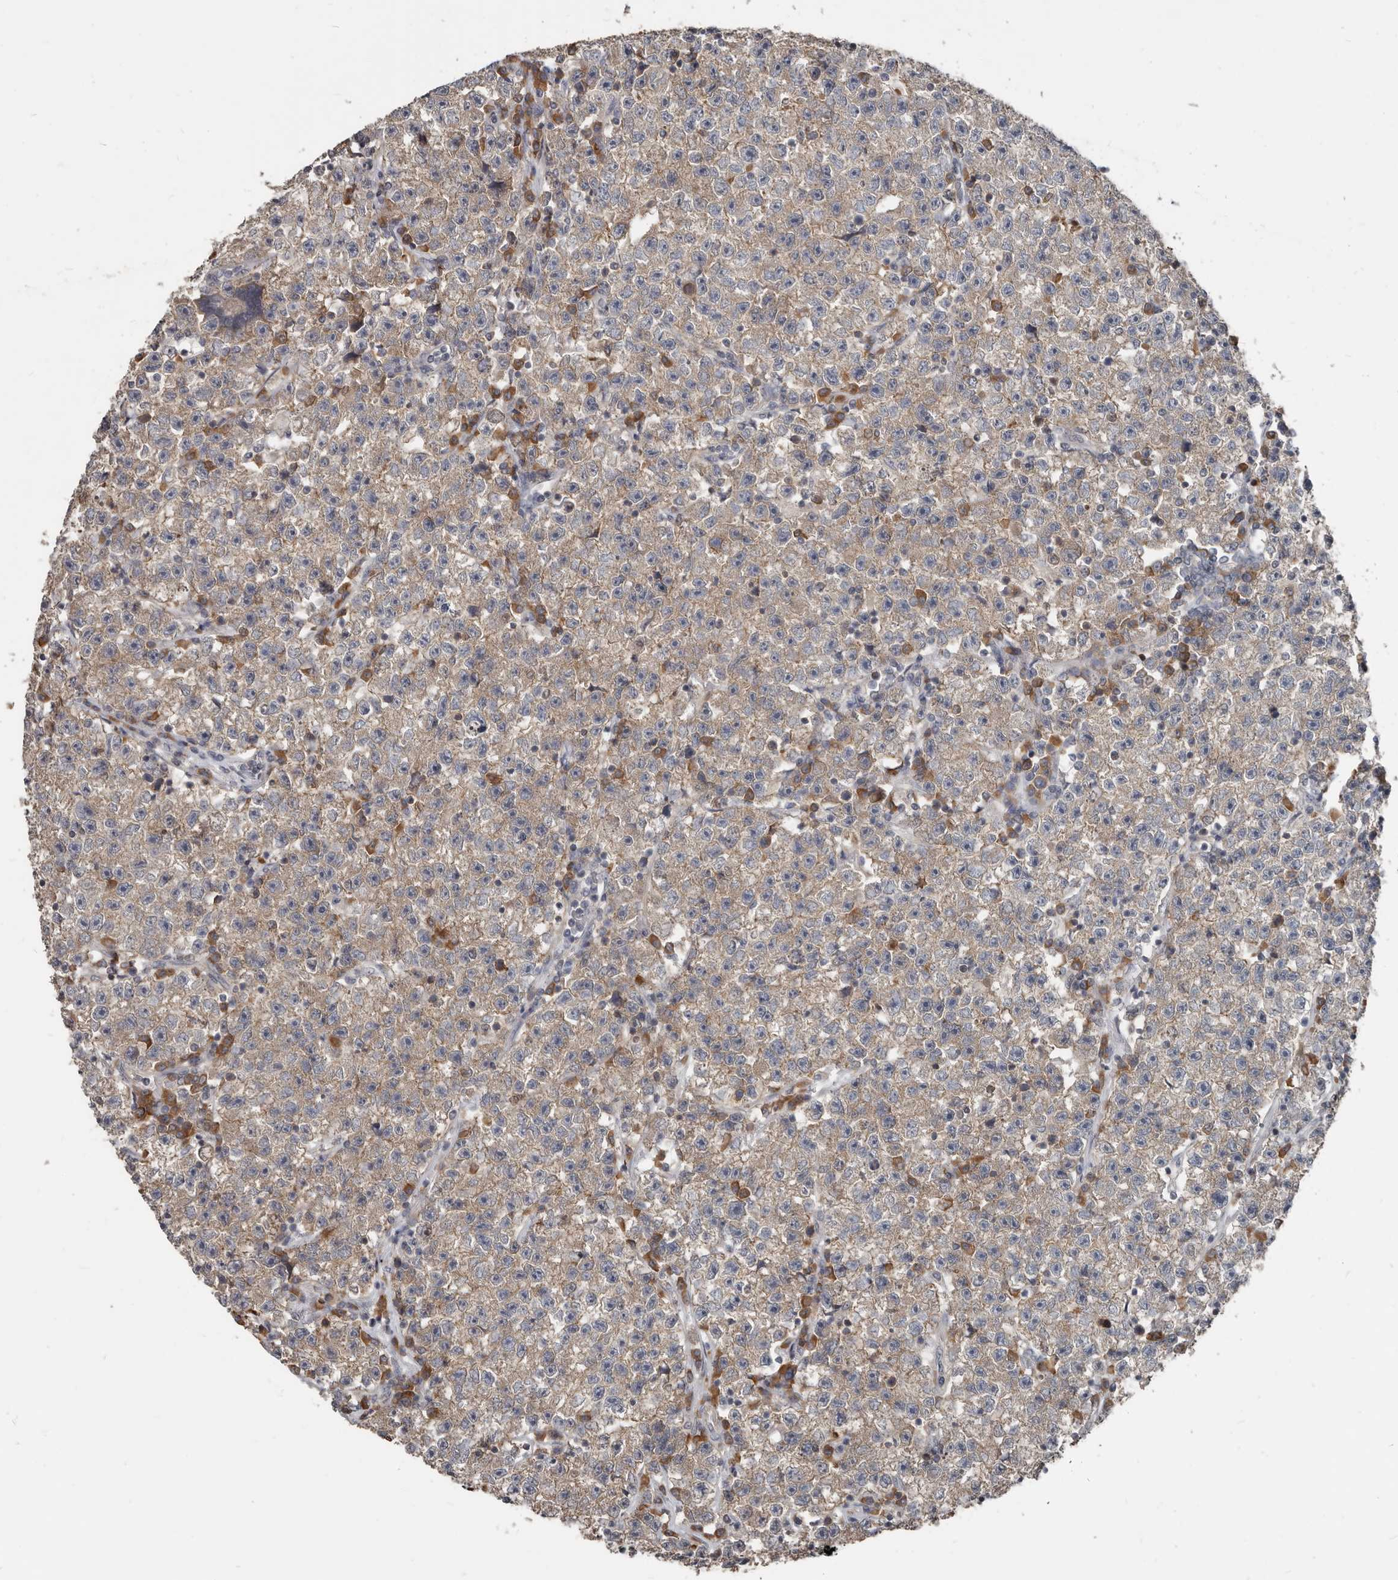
{"staining": {"intensity": "weak", "quantity": ">75%", "location": "cytoplasmic/membranous"}, "tissue": "testis cancer", "cell_type": "Tumor cells", "image_type": "cancer", "snomed": [{"axis": "morphology", "description": "Seminoma, NOS"}, {"axis": "topography", "description": "Testis"}], "caption": "The immunohistochemical stain shows weak cytoplasmic/membranous expression in tumor cells of seminoma (testis) tissue. The staining was performed using DAB to visualize the protein expression in brown, while the nuclei were stained in blue with hematoxylin (Magnification: 20x).", "gene": "AKNAD1", "patient": {"sex": "male", "age": 22}}